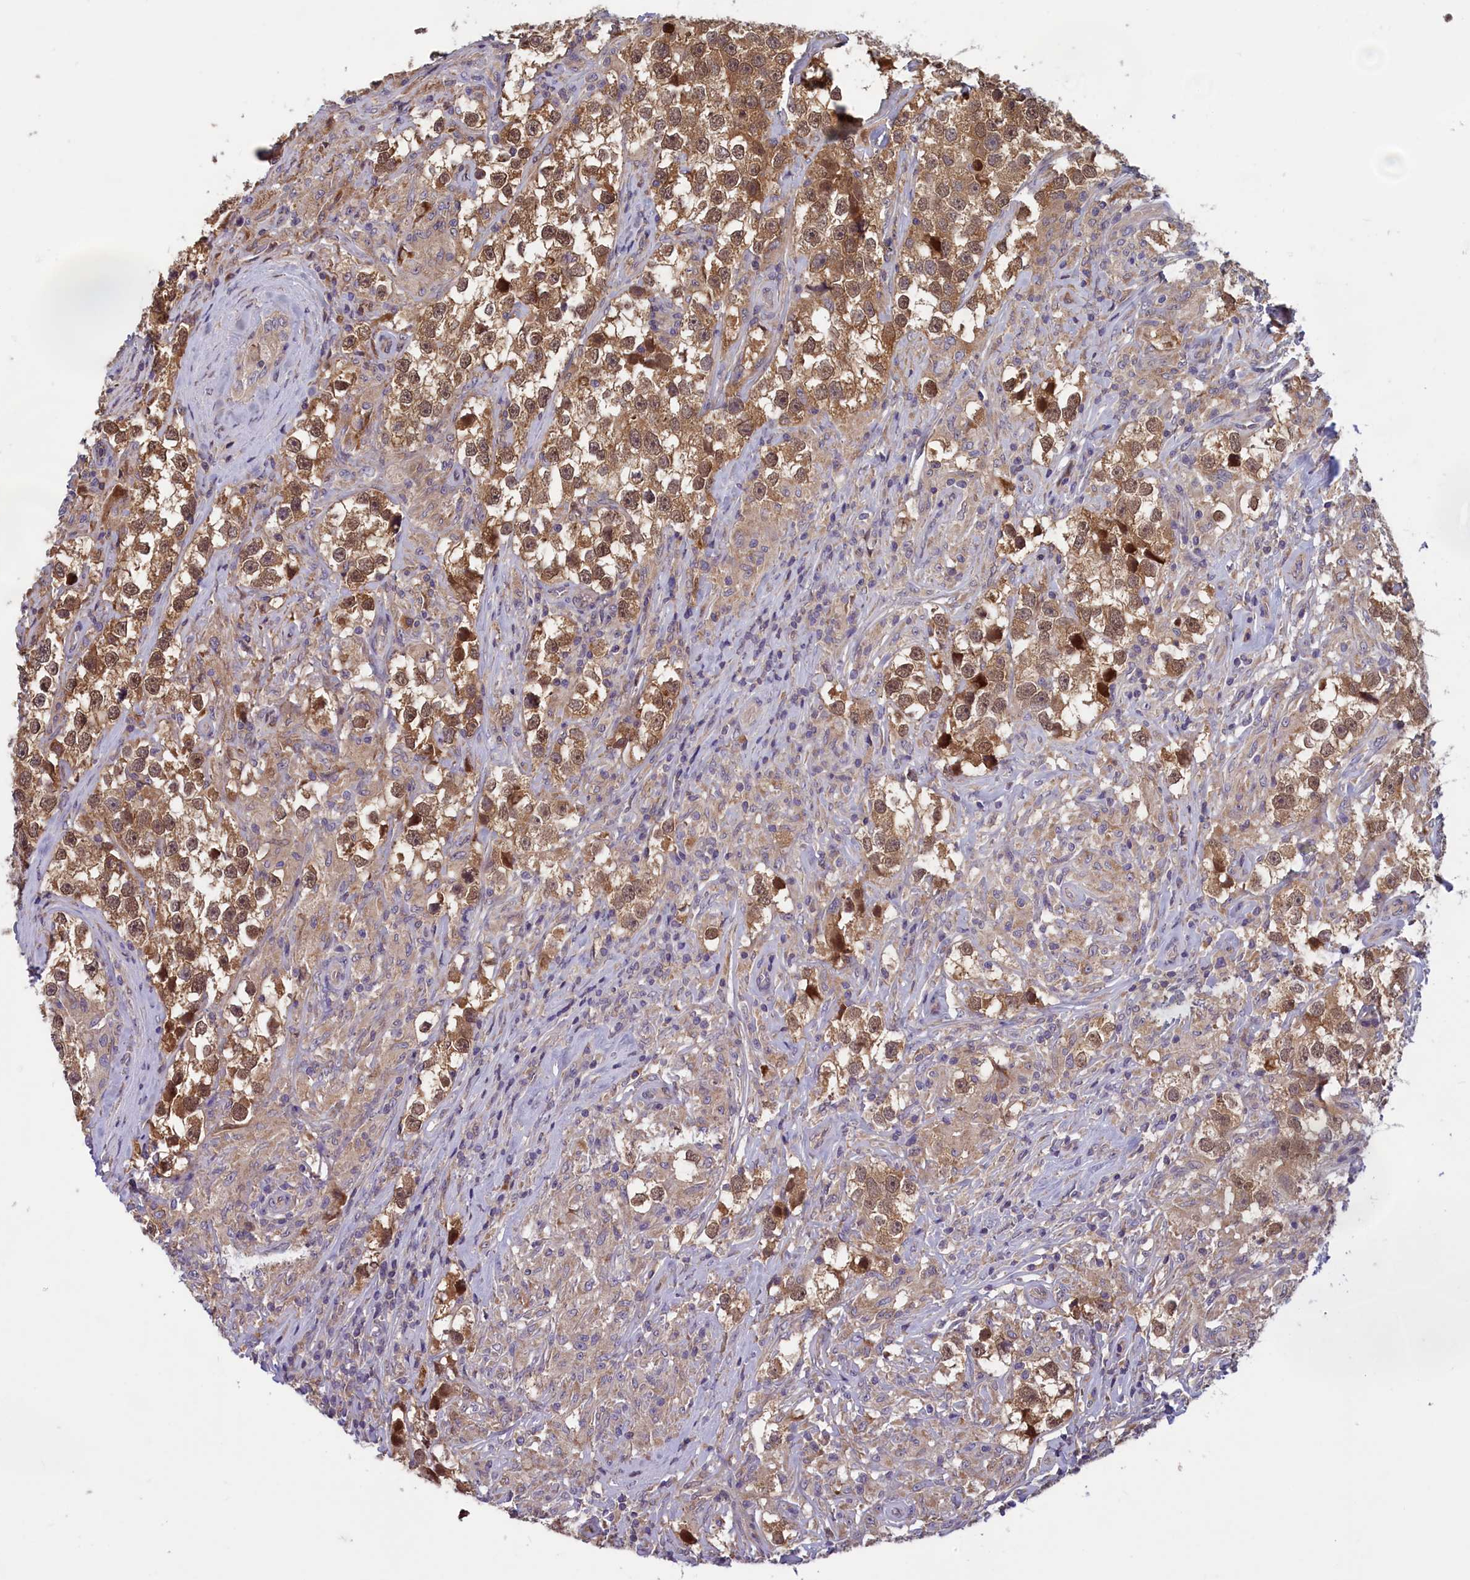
{"staining": {"intensity": "moderate", "quantity": ">75%", "location": "cytoplasmic/membranous,nuclear"}, "tissue": "testis cancer", "cell_type": "Tumor cells", "image_type": "cancer", "snomed": [{"axis": "morphology", "description": "Seminoma, NOS"}, {"axis": "topography", "description": "Testis"}], "caption": "Tumor cells exhibit medium levels of moderate cytoplasmic/membranous and nuclear staining in about >75% of cells in human testis cancer. (Brightfield microscopy of DAB IHC at high magnification).", "gene": "CCDC15", "patient": {"sex": "male", "age": 46}}